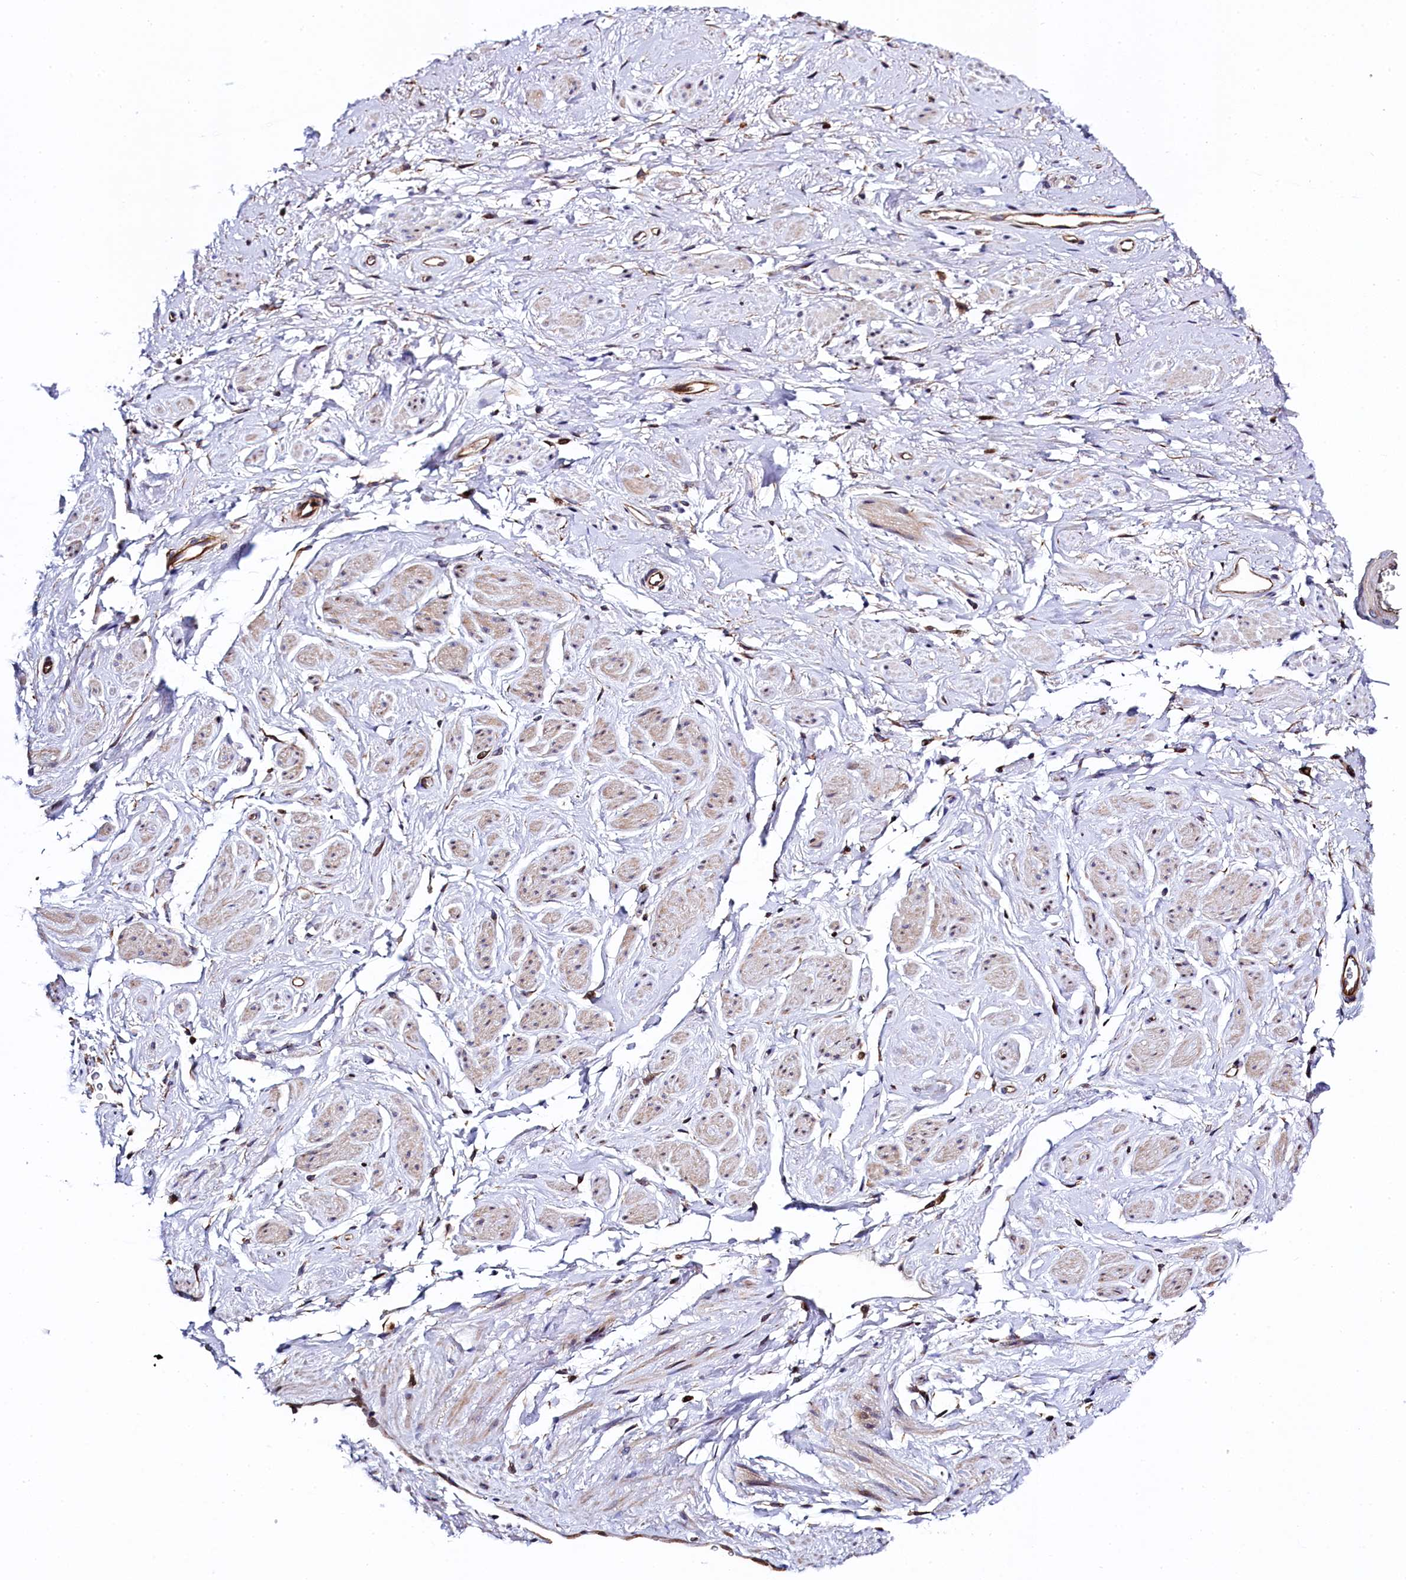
{"staining": {"intensity": "negative", "quantity": "none", "location": "none"}, "tissue": "adipose tissue", "cell_type": "Adipocytes", "image_type": "normal", "snomed": [{"axis": "morphology", "description": "Normal tissue, NOS"}, {"axis": "morphology", "description": "Adenocarcinoma, NOS"}, {"axis": "topography", "description": "Rectum"}, {"axis": "topography", "description": "Vagina"}, {"axis": "topography", "description": "Peripheral nerve tissue"}], "caption": "An immunohistochemistry (IHC) histopathology image of unremarkable adipose tissue is shown. There is no staining in adipocytes of adipose tissue.", "gene": "TGDS", "patient": {"sex": "female", "age": 71}}